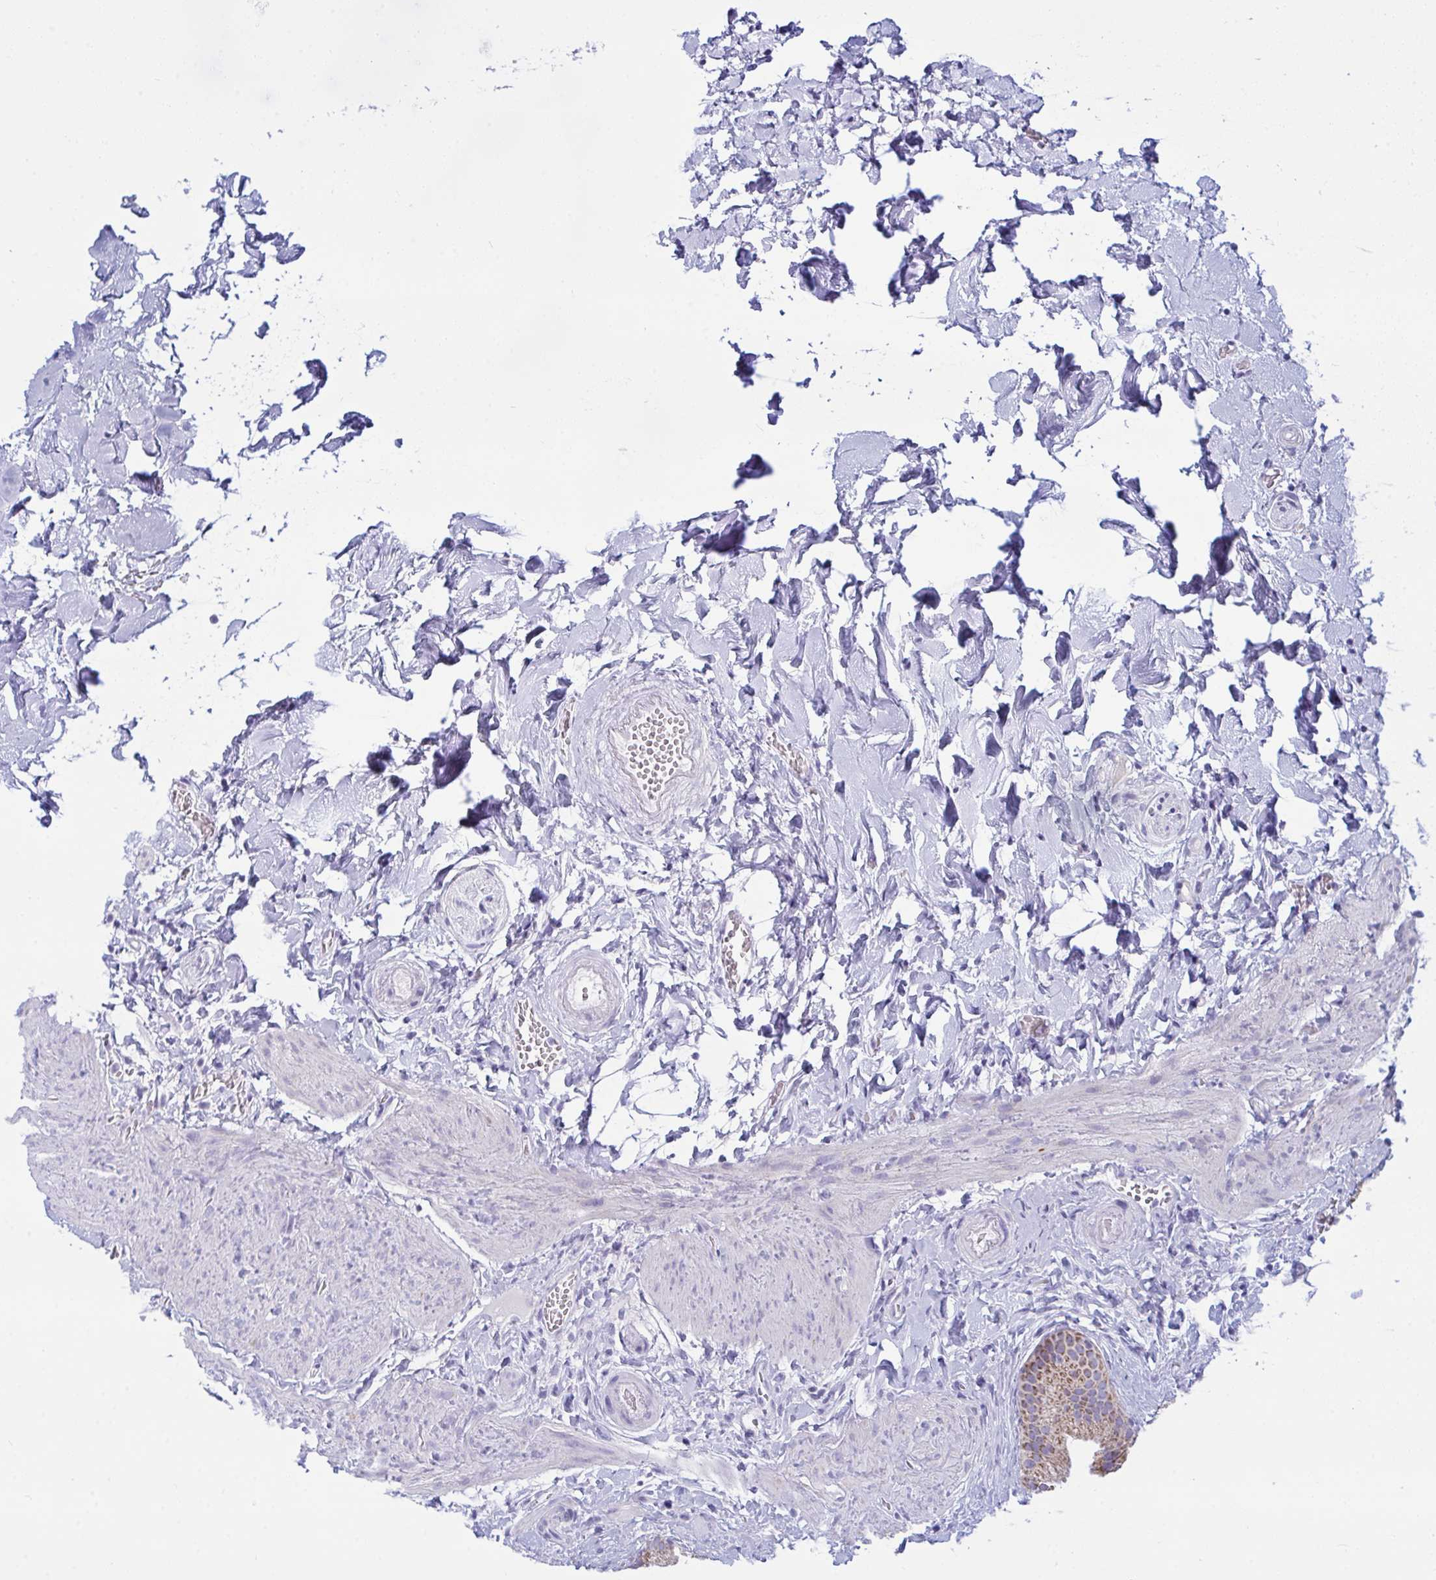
{"staining": {"intensity": "moderate", "quantity": ">75%", "location": "cytoplasmic/membranous"}, "tissue": "gallbladder", "cell_type": "Glandular cells", "image_type": "normal", "snomed": [{"axis": "morphology", "description": "Normal tissue, NOS"}, {"axis": "topography", "description": "Gallbladder"}], "caption": "Moderate cytoplasmic/membranous protein expression is appreciated in about >75% of glandular cells in gallbladder. The protein of interest is shown in brown color, while the nuclei are stained blue.", "gene": "BBS1", "patient": {"sex": "female", "age": 63}}